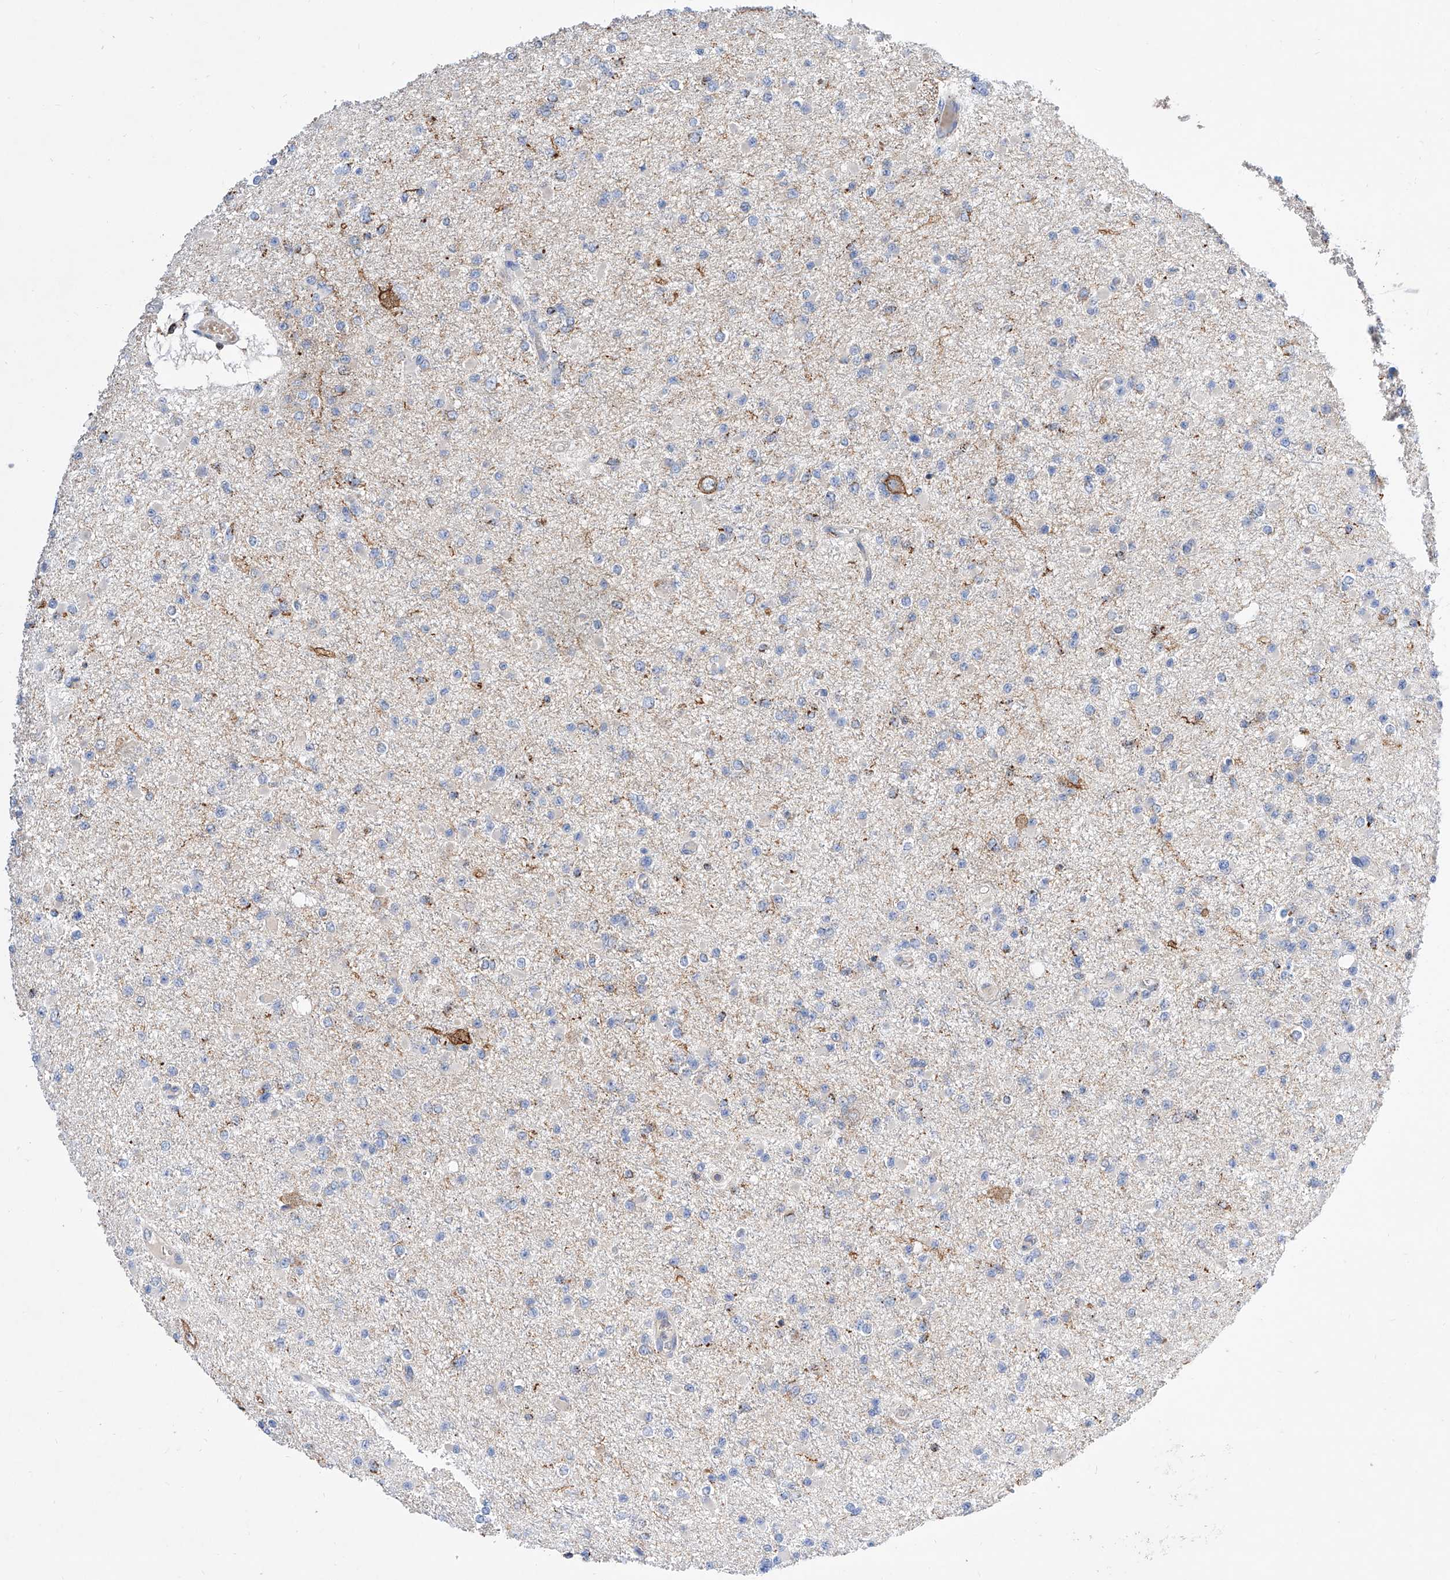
{"staining": {"intensity": "negative", "quantity": "none", "location": "none"}, "tissue": "glioma", "cell_type": "Tumor cells", "image_type": "cancer", "snomed": [{"axis": "morphology", "description": "Glioma, malignant, Low grade"}, {"axis": "topography", "description": "Brain"}], "caption": "Immunohistochemistry (IHC) photomicrograph of human low-grade glioma (malignant) stained for a protein (brown), which demonstrates no expression in tumor cells. (DAB (3,3'-diaminobenzidine) IHC, high magnification).", "gene": "CPNE5", "patient": {"sex": "female", "age": 22}}